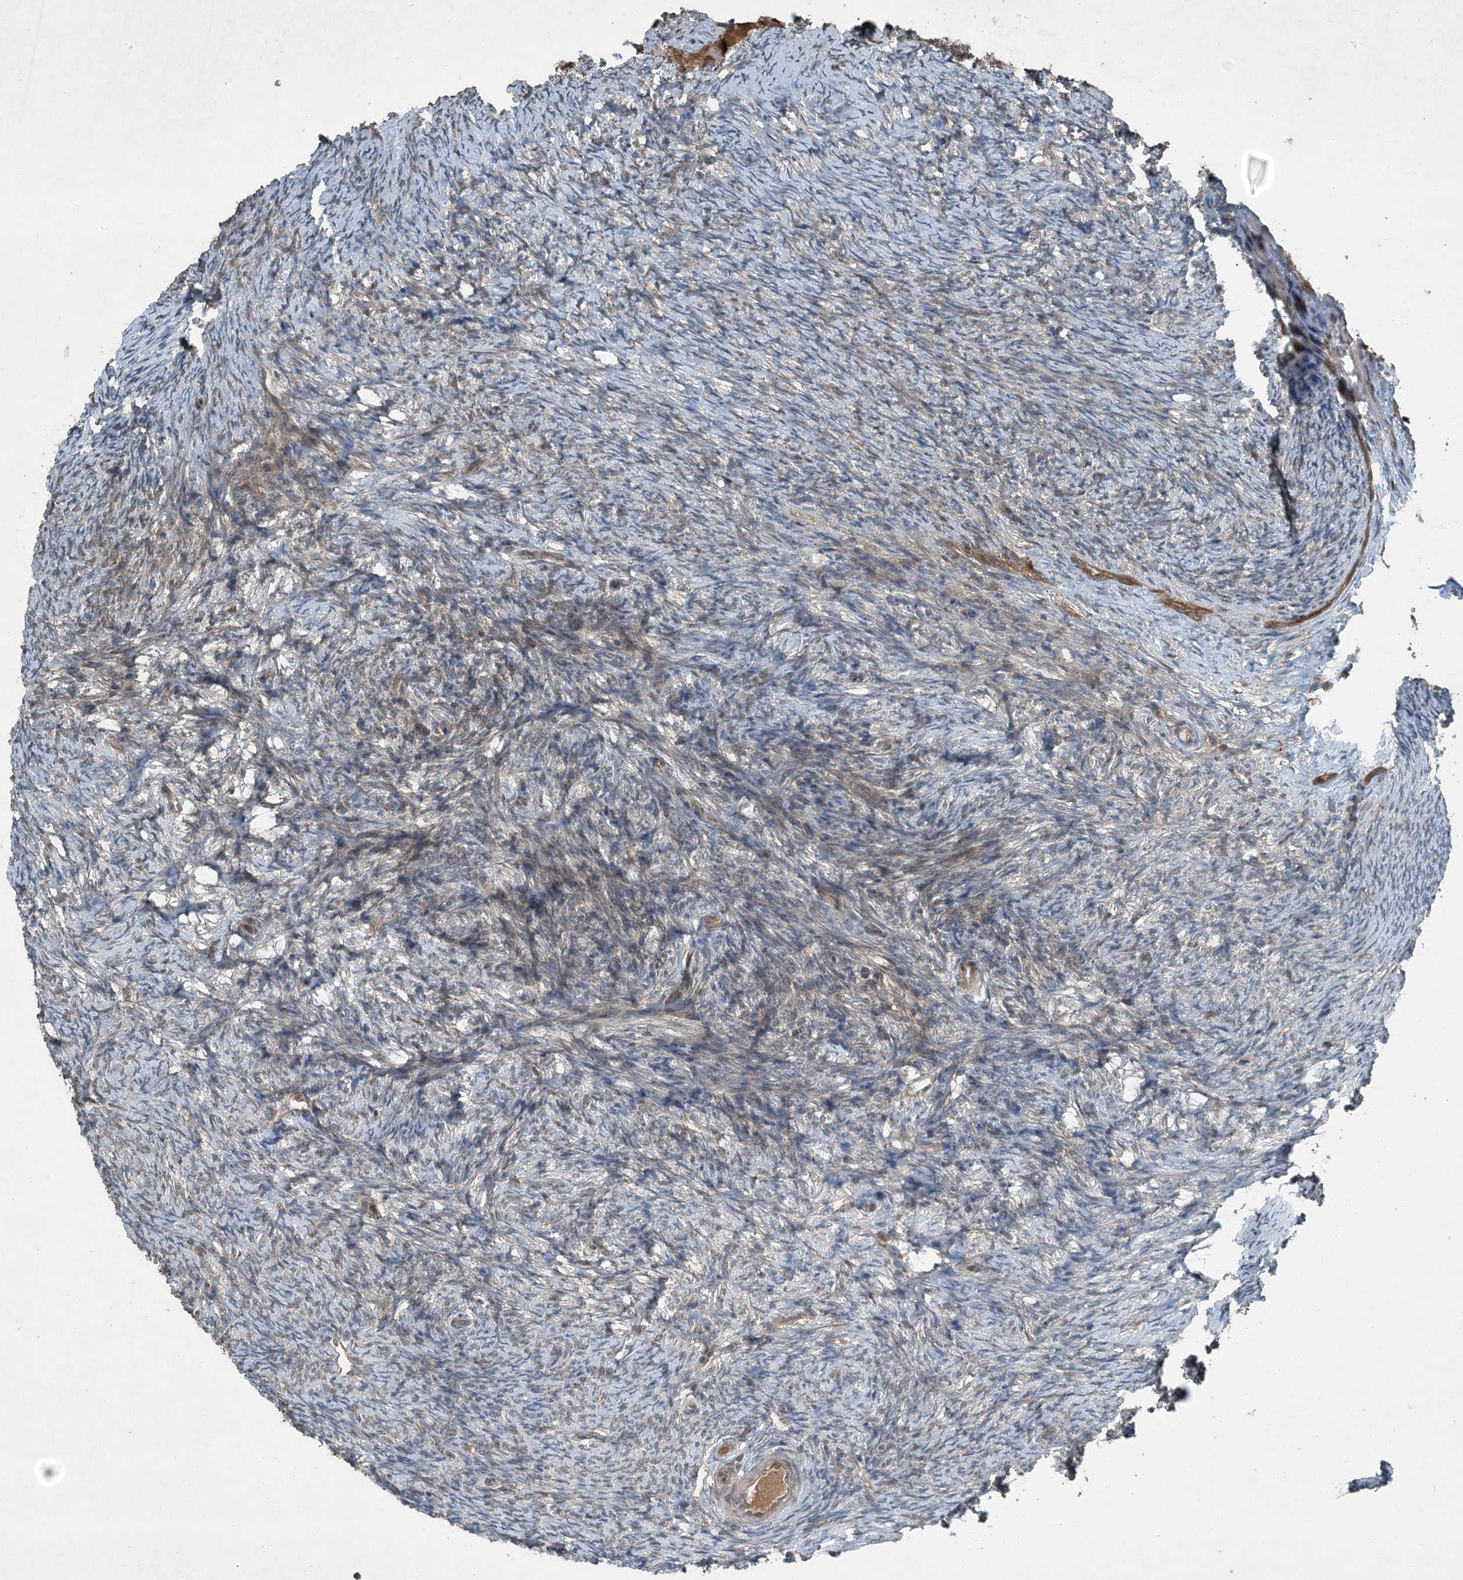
{"staining": {"intensity": "moderate", "quantity": ">75%", "location": "cytoplasmic/membranous"}, "tissue": "ovary", "cell_type": "Follicle cells", "image_type": "normal", "snomed": [{"axis": "morphology", "description": "Normal tissue, NOS"}, {"axis": "morphology", "description": "Cyst, NOS"}, {"axis": "topography", "description": "Ovary"}], "caption": "Ovary stained for a protein (brown) reveals moderate cytoplasmic/membranous positive positivity in about >75% of follicle cells.", "gene": "MDN1", "patient": {"sex": "female", "age": 33}}